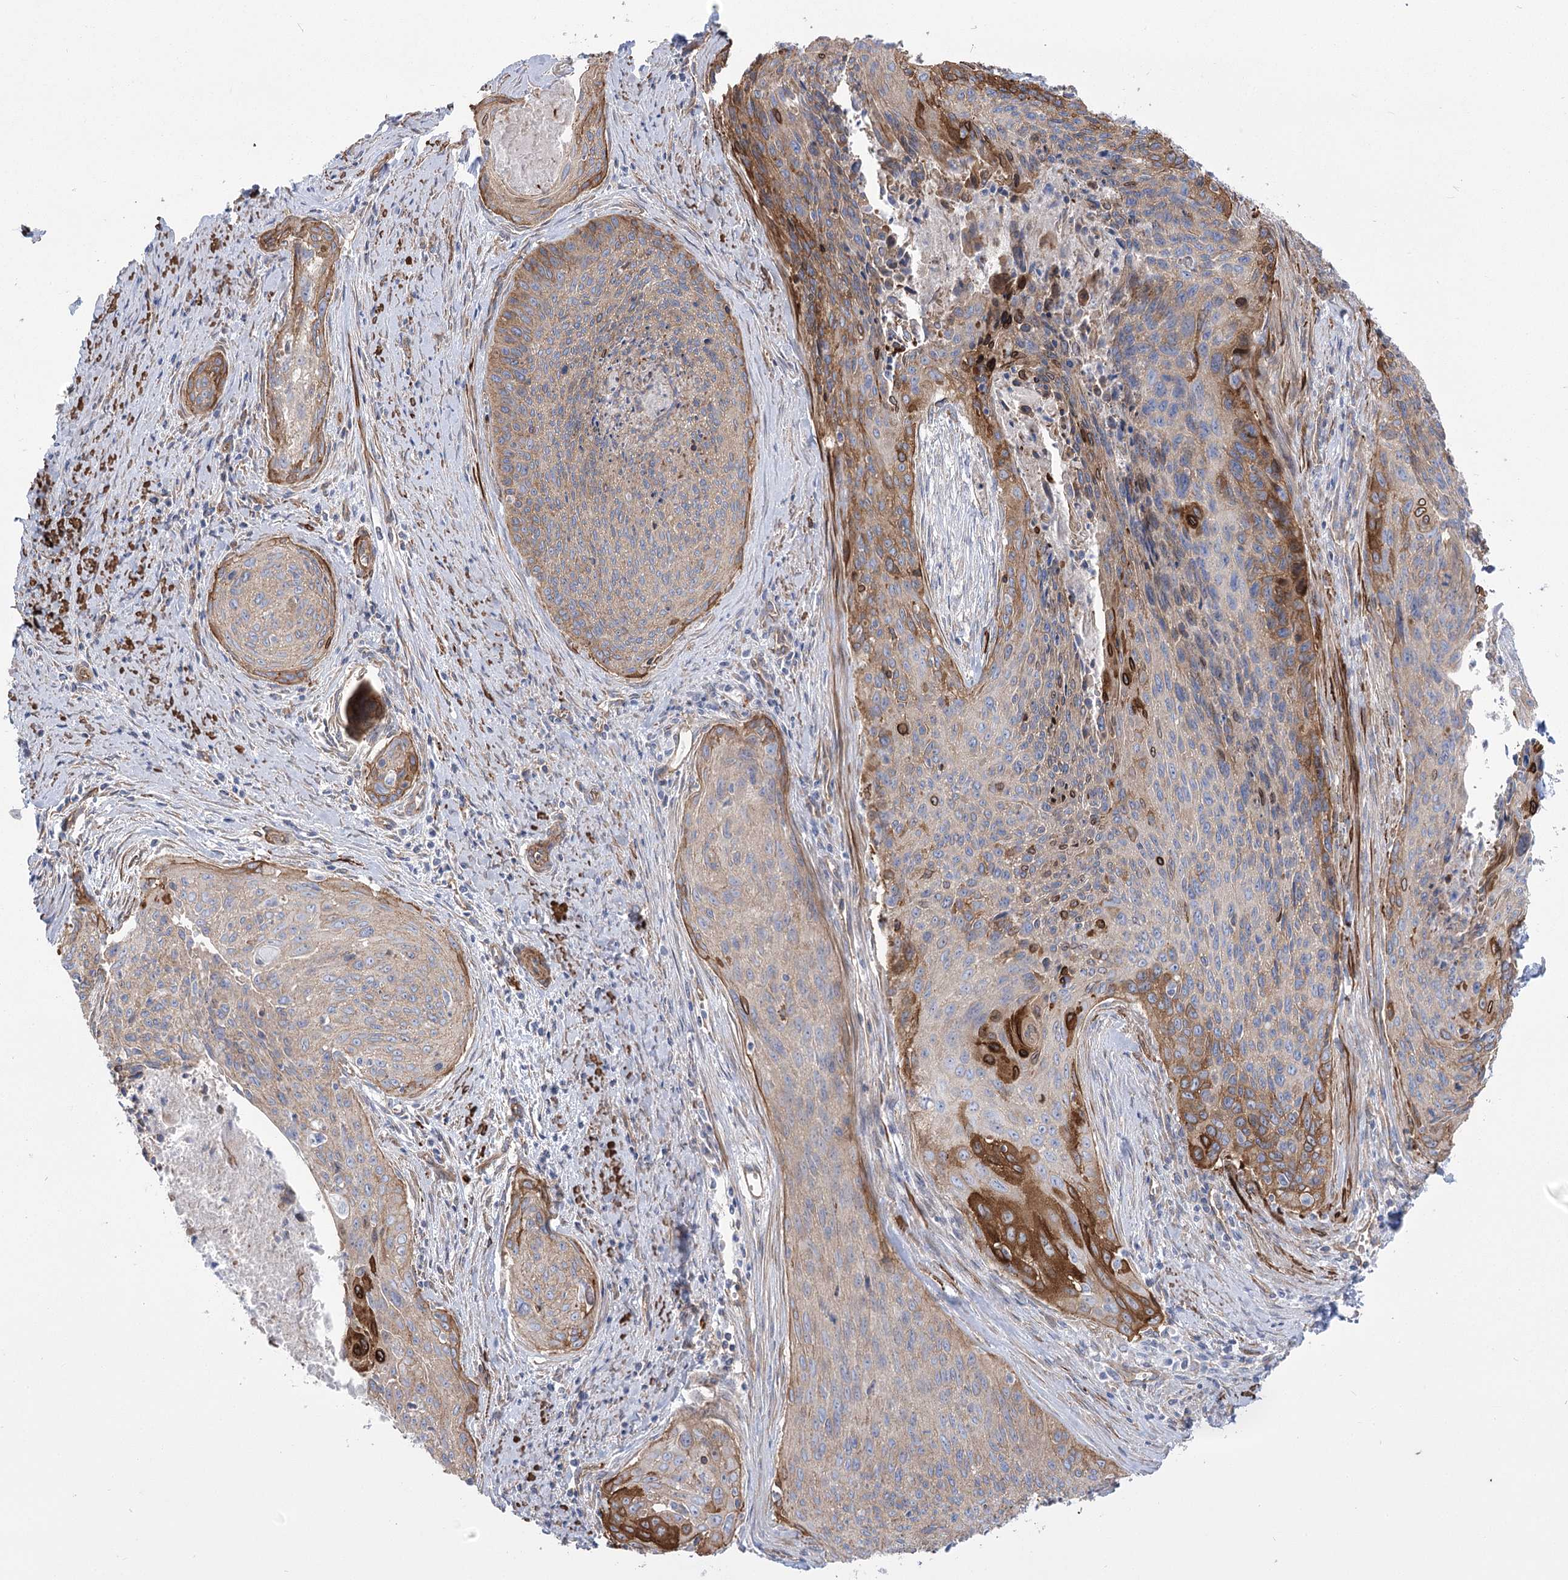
{"staining": {"intensity": "moderate", "quantity": "<25%", "location": "cytoplasmic/membranous"}, "tissue": "cervical cancer", "cell_type": "Tumor cells", "image_type": "cancer", "snomed": [{"axis": "morphology", "description": "Squamous cell carcinoma, NOS"}, {"axis": "topography", "description": "Cervix"}], "caption": "The image shows a brown stain indicating the presence of a protein in the cytoplasmic/membranous of tumor cells in squamous cell carcinoma (cervical).", "gene": "PLEKHA5", "patient": {"sex": "female", "age": 55}}